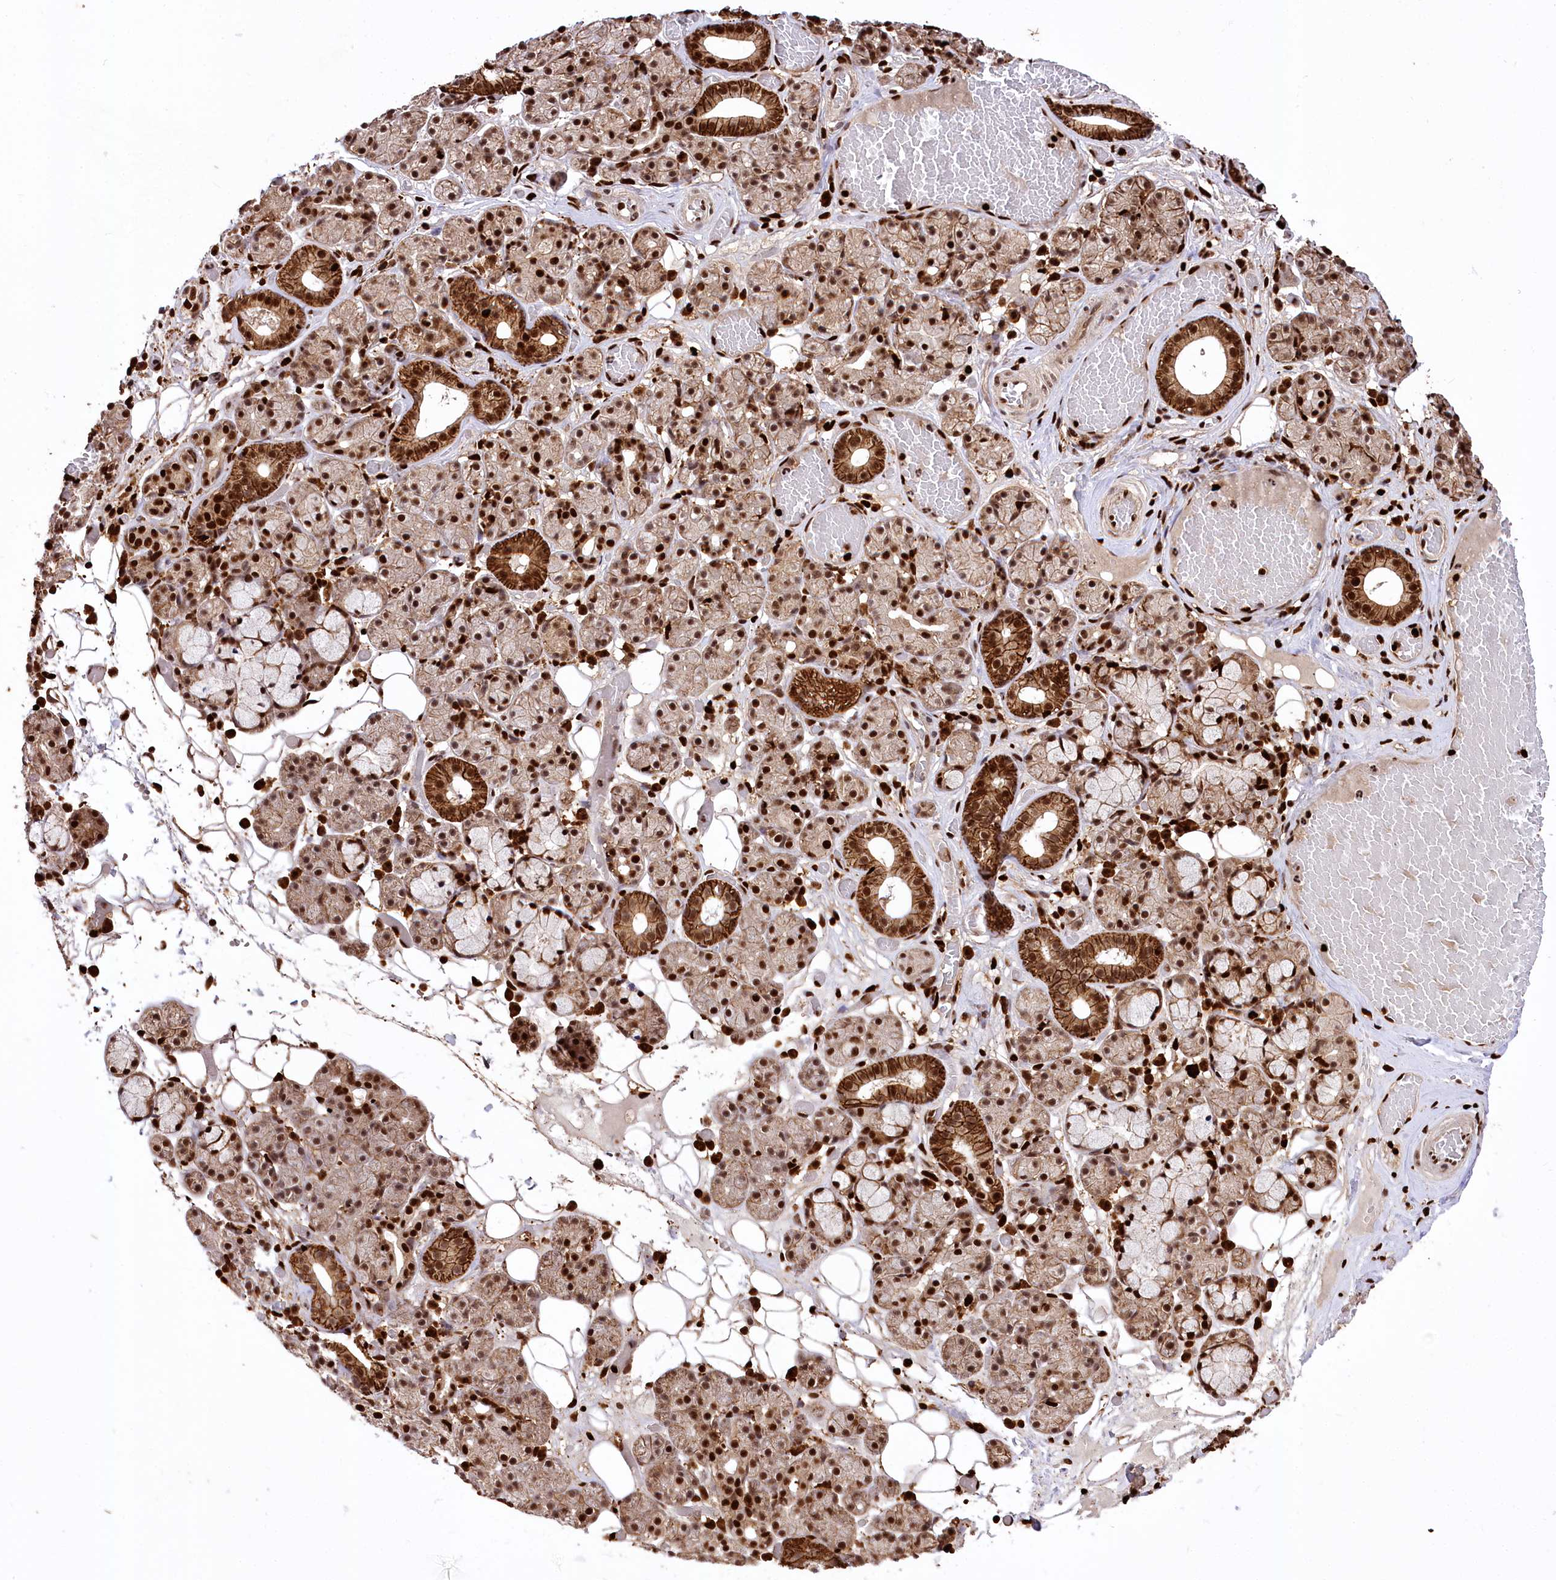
{"staining": {"intensity": "moderate", "quantity": "25%-75%", "location": "cytoplasmic/membranous,nuclear"}, "tissue": "salivary gland", "cell_type": "Glandular cells", "image_type": "normal", "snomed": [{"axis": "morphology", "description": "Normal tissue, NOS"}, {"axis": "topography", "description": "Salivary gland"}], "caption": "A photomicrograph of salivary gland stained for a protein demonstrates moderate cytoplasmic/membranous,nuclear brown staining in glandular cells.", "gene": "FIGN", "patient": {"sex": "male", "age": 63}}